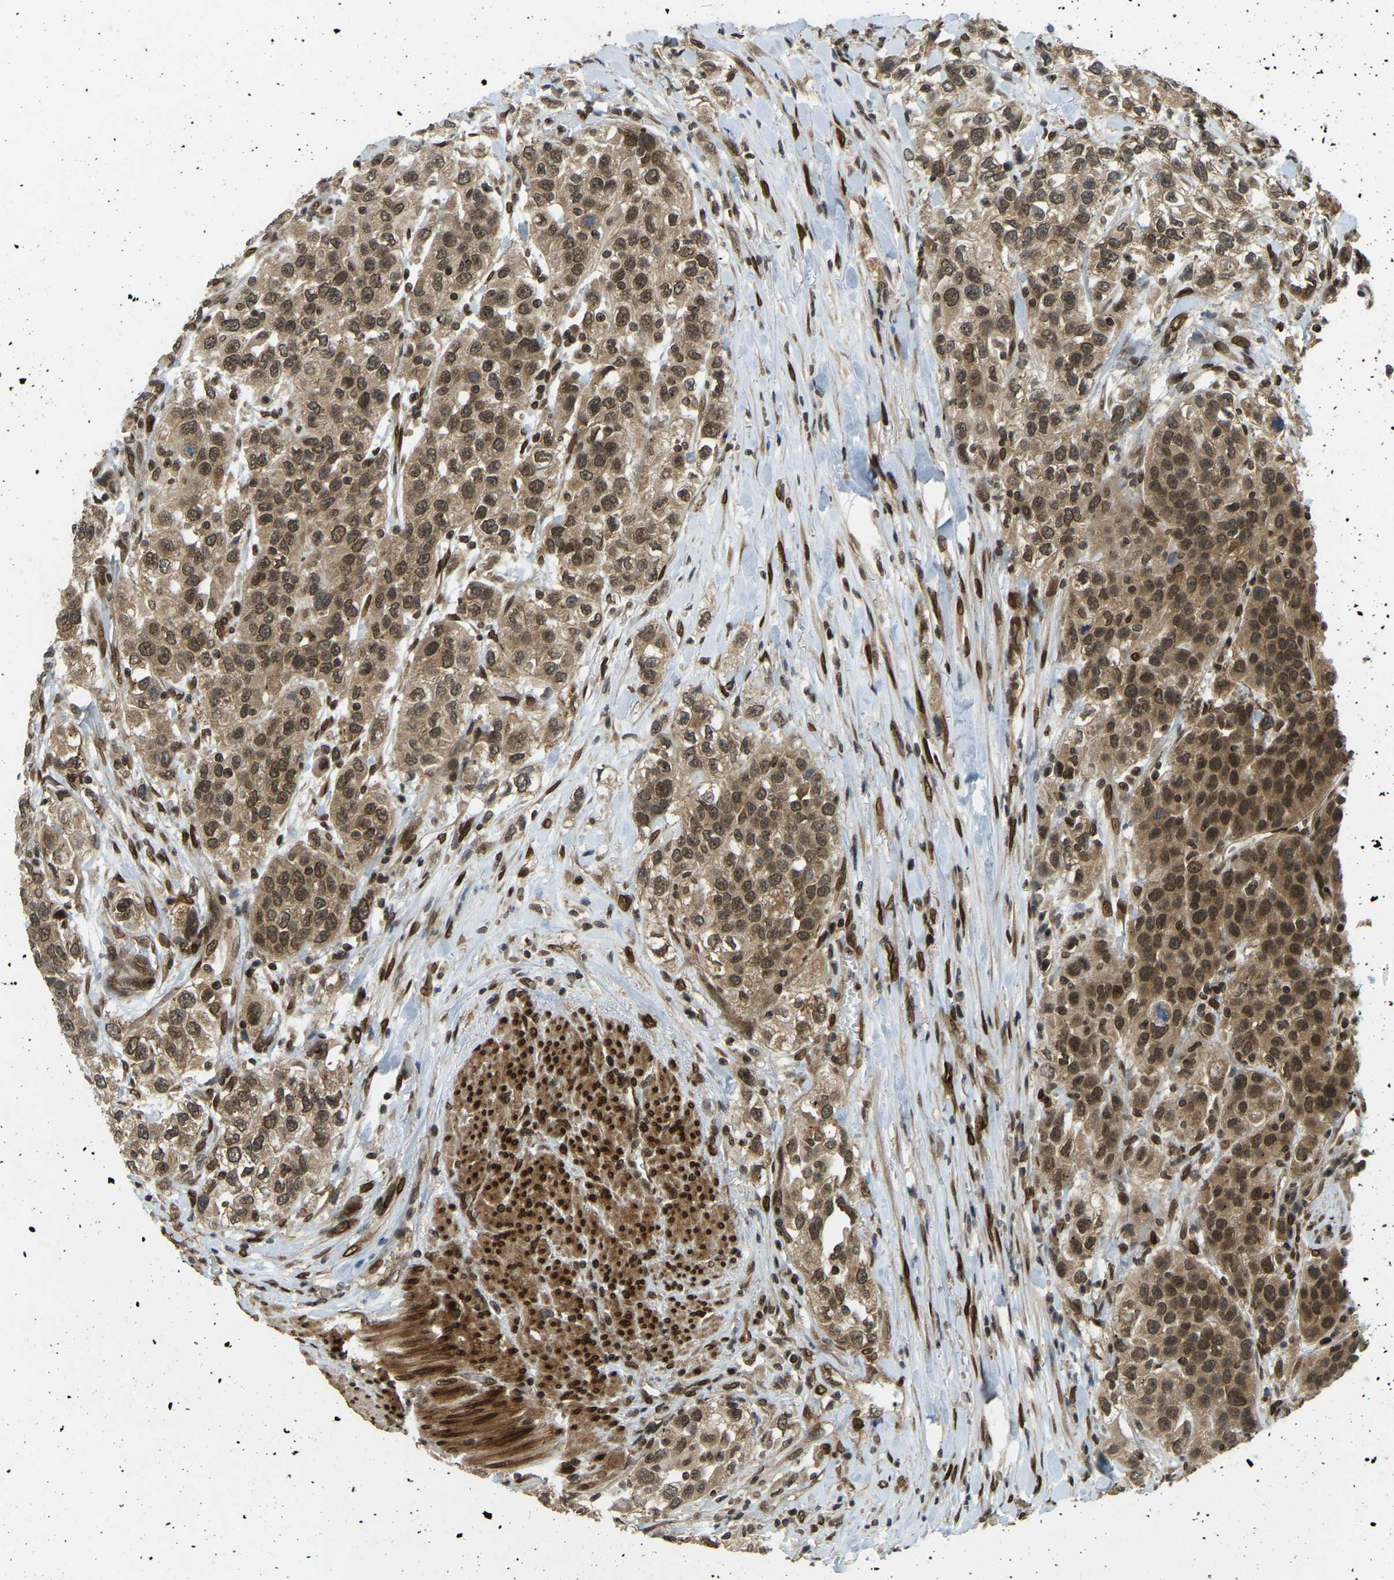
{"staining": {"intensity": "moderate", "quantity": ">75%", "location": "cytoplasmic/membranous,nuclear"}, "tissue": "urothelial cancer", "cell_type": "Tumor cells", "image_type": "cancer", "snomed": [{"axis": "morphology", "description": "Urothelial carcinoma, High grade"}, {"axis": "topography", "description": "Urinary bladder"}], "caption": "Immunohistochemistry (IHC) micrograph of urothelial cancer stained for a protein (brown), which reveals medium levels of moderate cytoplasmic/membranous and nuclear staining in approximately >75% of tumor cells.", "gene": "SYNE1", "patient": {"sex": "female", "age": 80}}